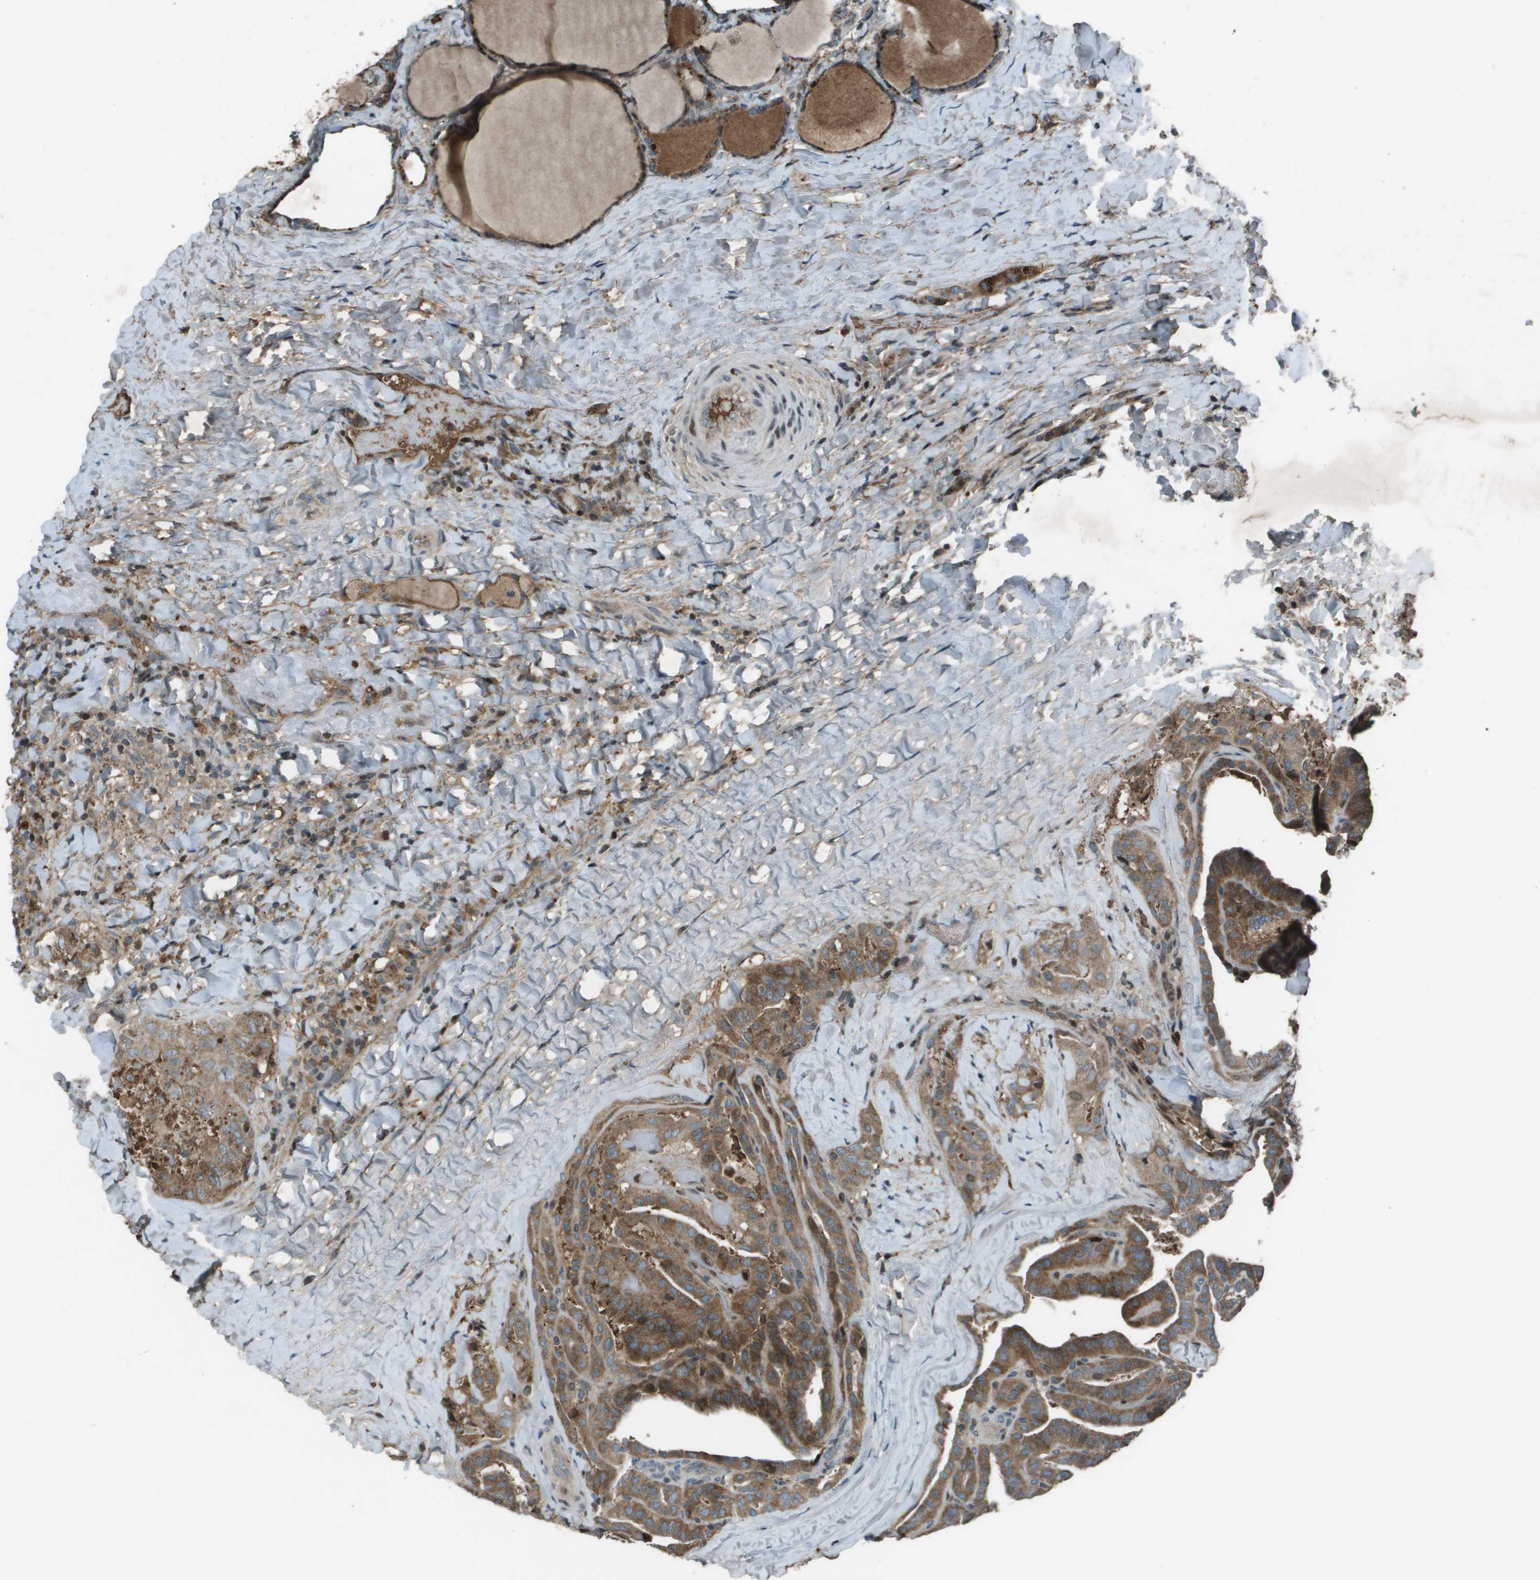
{"staining": {"intensity": "moderate", "quantity": ">75%", "location": "cytoplasmic/membranous"}, "tissue": "thyroid cancer", "cell_type": "Tumor cells", "image_type": "cancer", "snomed": [{"axis": "morphology", "description": "Papillary adenocarcinoma, NOS"}, {"axis": "topography", "description": "Thyroid gland"}], "caption": "There is medium levels of moderate cytoplasmic/membranous positivity in tumor cells of thyroid cancer, as demonstrated by immunohistochemical staining (brown color).", "gene": "CXCL12", "patient": {"sex": "male", "age": 77}}